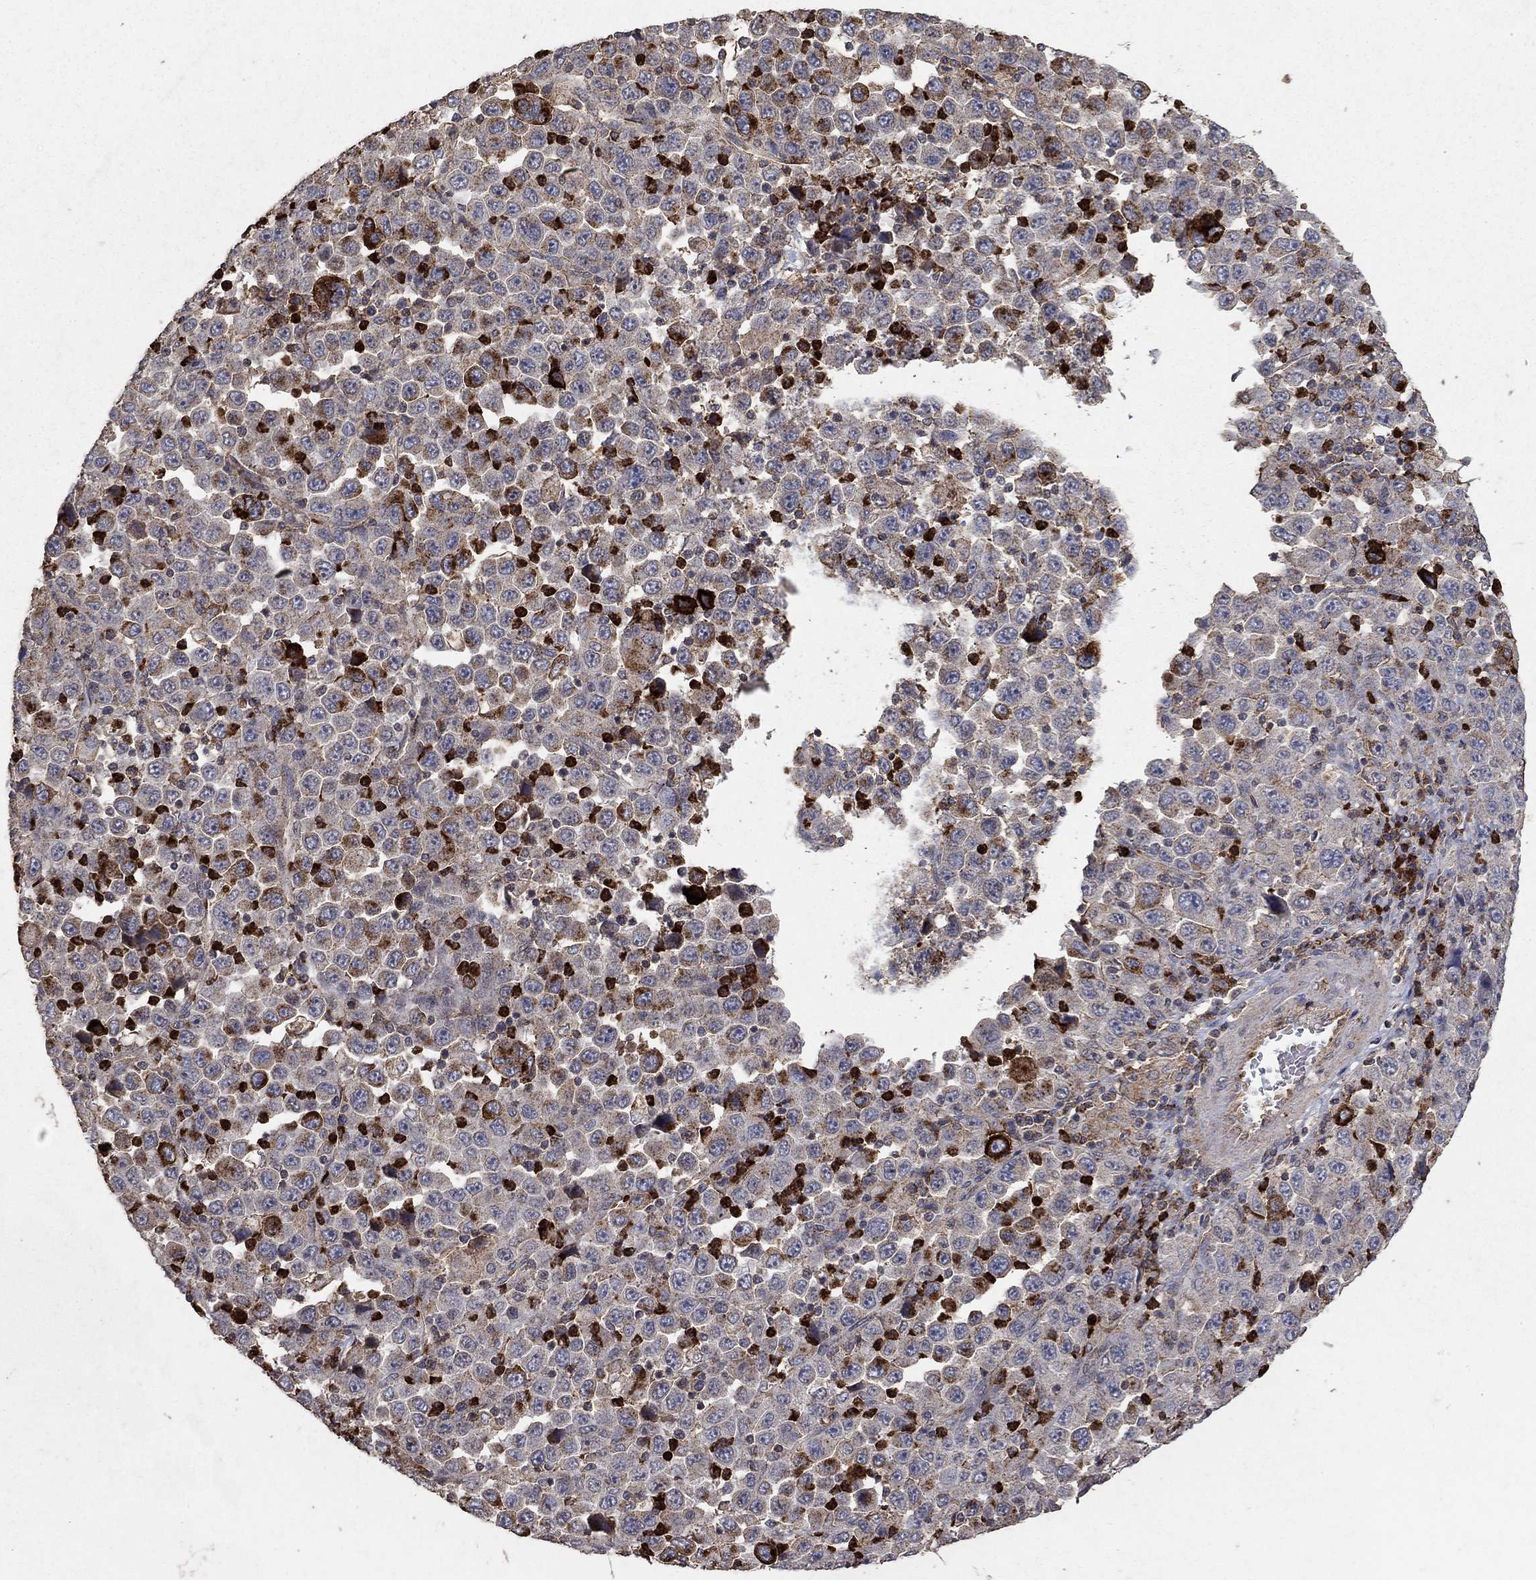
{"staining": {"intensity": "strong", "quantity": "<25%", "location": "cytoplasmic/membranous"}, "tissue": "stomach cancer", "cell_type": "Tumor cells", "image_type": "cancer", "snomed": [{"axis": "morphology", "description": "Normal tissue, NOS"}, {"axis": "morphology", "description": "Adenocarcinoma, NOS"}, {"axis": "topography", "description": "Stomach, upper"}, {"axis": "topography", "description": "Stomach"}], "caption": "Tumor cells show medium levels of strong cytoplasmic/membranous positivity in about <25% of cells in human stomach cancer.", "gene": "CD24", "patient": {"sex": "male", "age": 59}}